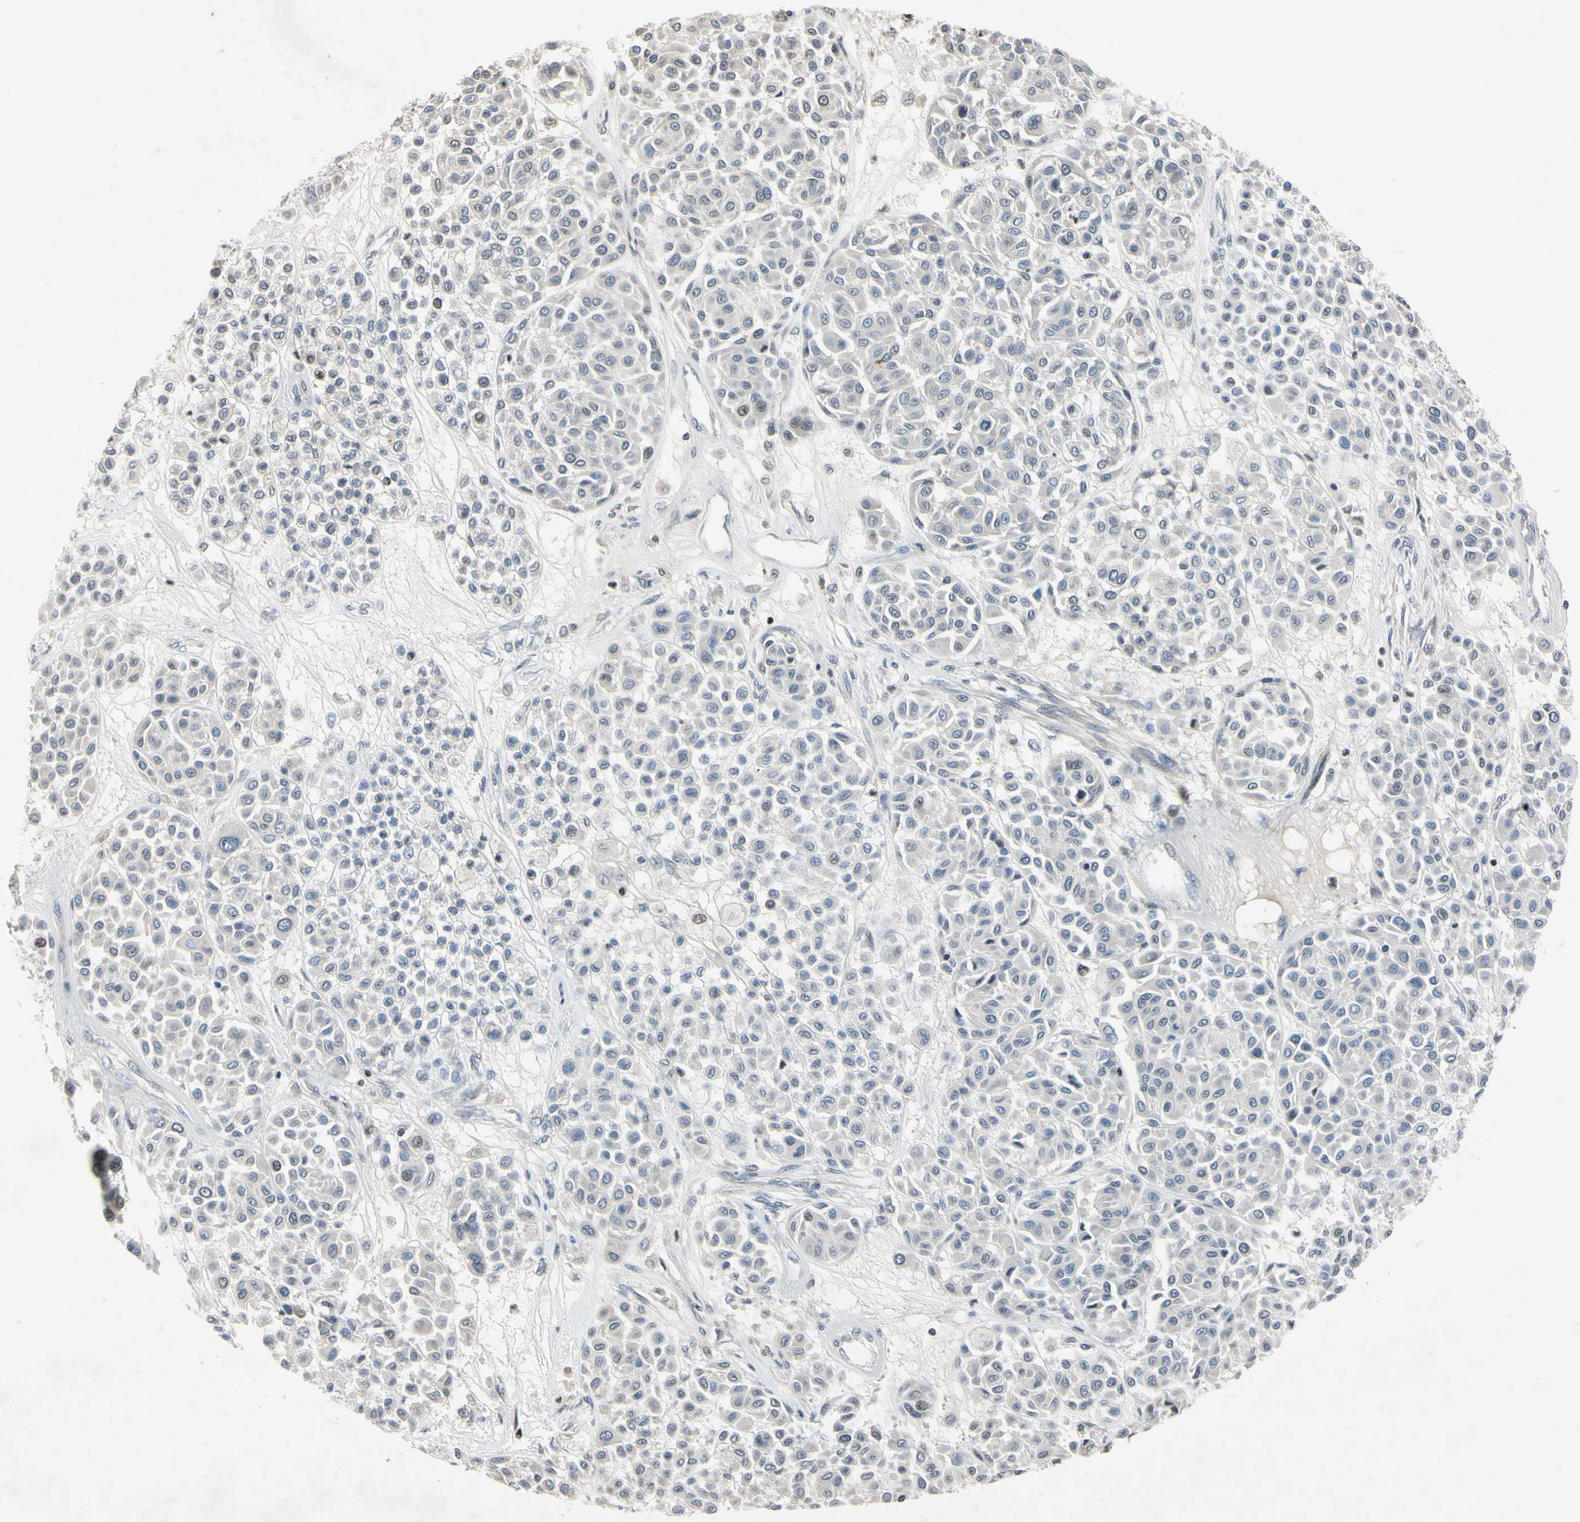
{"staining": {"intensity": "weak", "quantity": "<25%", "location": "nuclear"}, "tissue": "melanoma", "cell_type": "Tumor cells", "image_type": "cancer", "snomed": [{"axis": "morphology", "description": "Malignant melanoma, Metastatic site"}, {"axis": "topography", "description": "Soft tissue"}], "caption": "Immunohistochemistry (IHC) of human melanoma displays no positivity in tumor cells. The staining was performed using DAB (3,3'-diaminobenzidine) to visualize the protein expression in brown, while the nuclei were stained in blue with hematoxylin (Magnification: 20x).", "gene": "ARG1", "patient": {"sex": "male", "age": 41}}